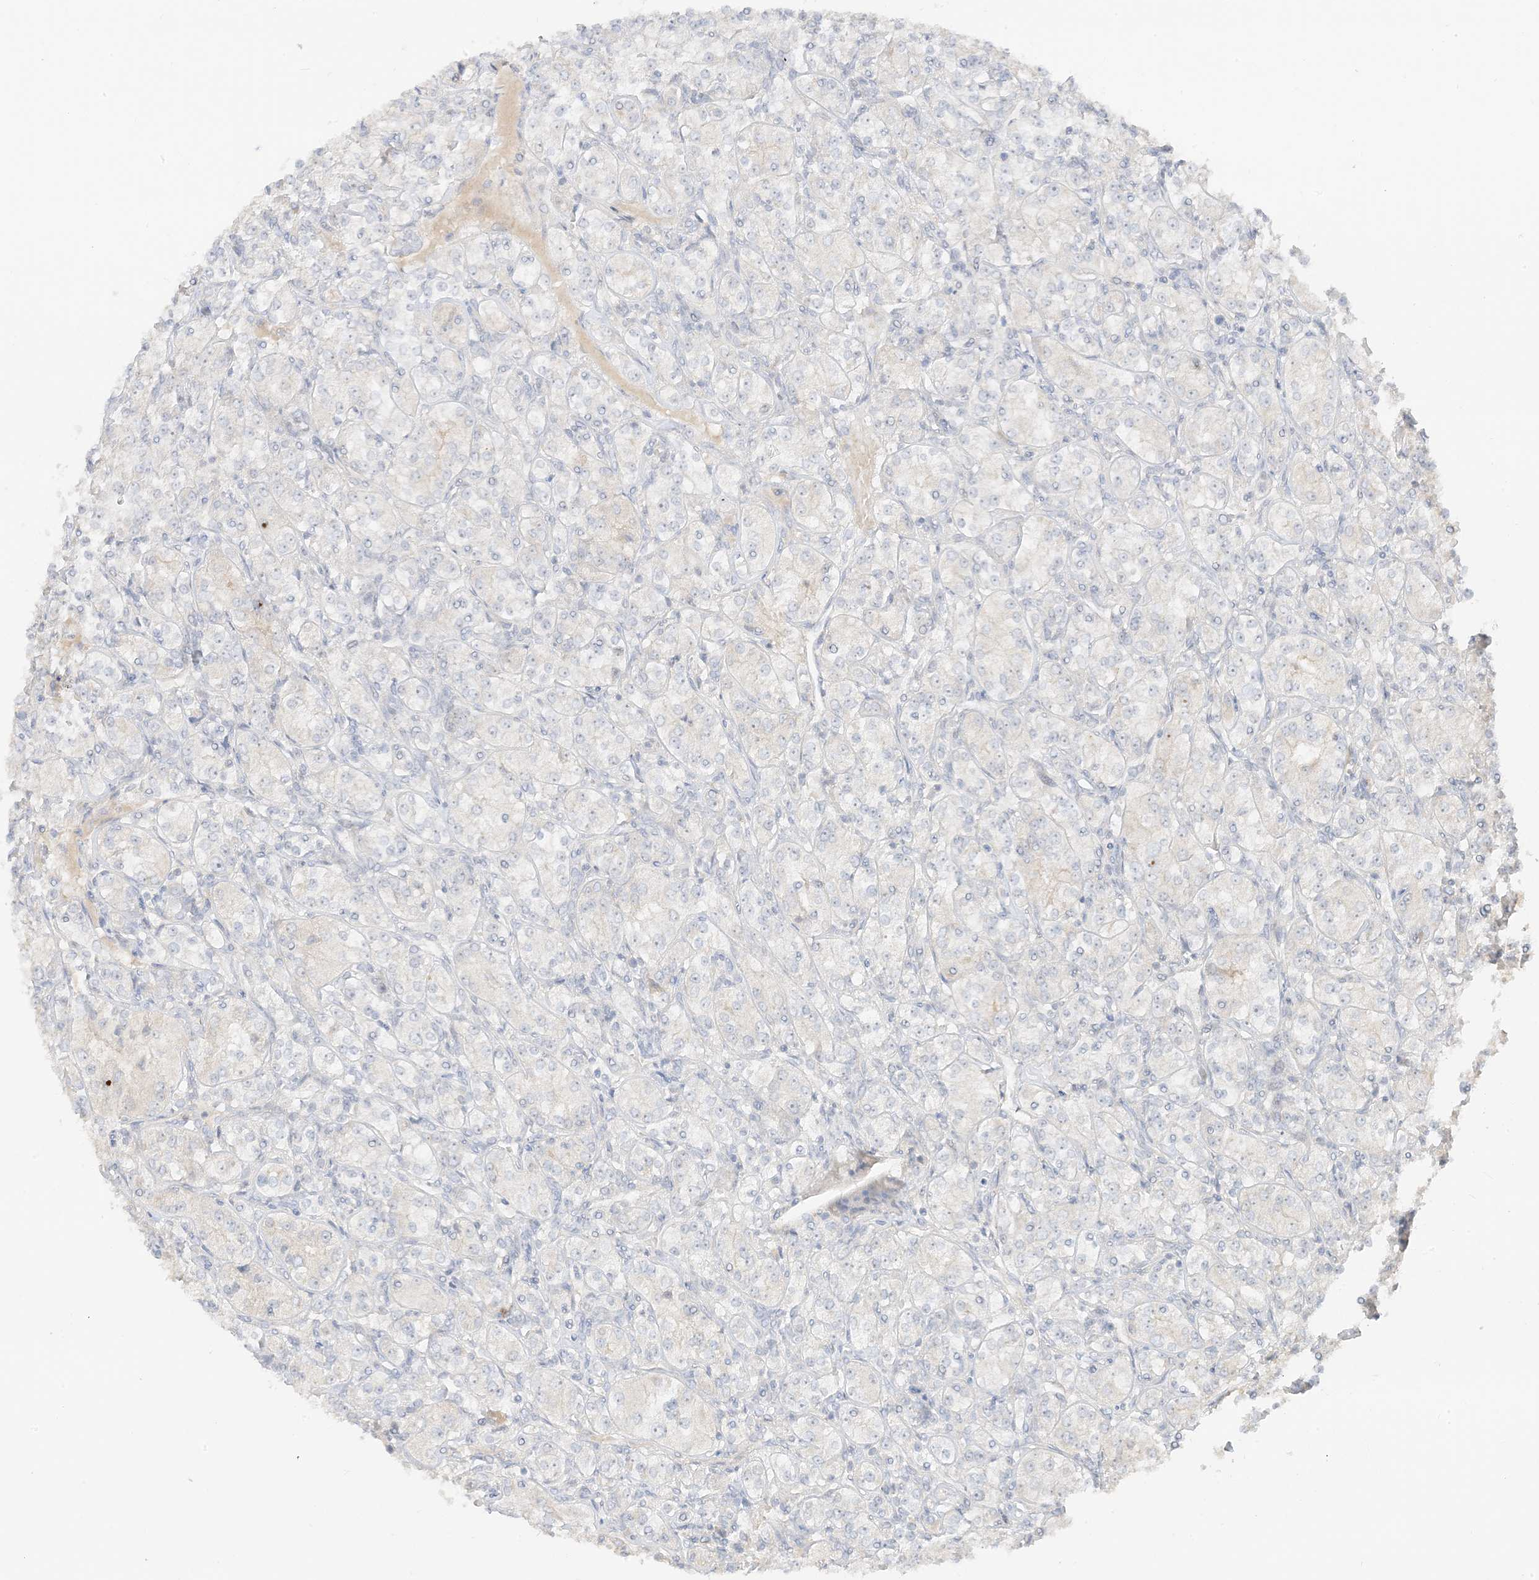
{"staining": {"intensity": "negative", "quantity": "none", "location": "none"}, "tissue": "renal cancer", "cell_type": "Tumor cells", "image_type": "cancer", "snomed": [{"axis": "morphology", "description": "Adenocarcinoma, NOS"}, {"axis": "topography", "description": "Kidney"}], "caption": "This micrograph is of renal adenocarcinoma stained with immunohistochemistry (IHC) to label a protein in brown with the nuclei are counter-stained blue. There is no expression in tumor cells.", "gene": "ETAA1", "patient": {"sex": "male", "age": 77}}